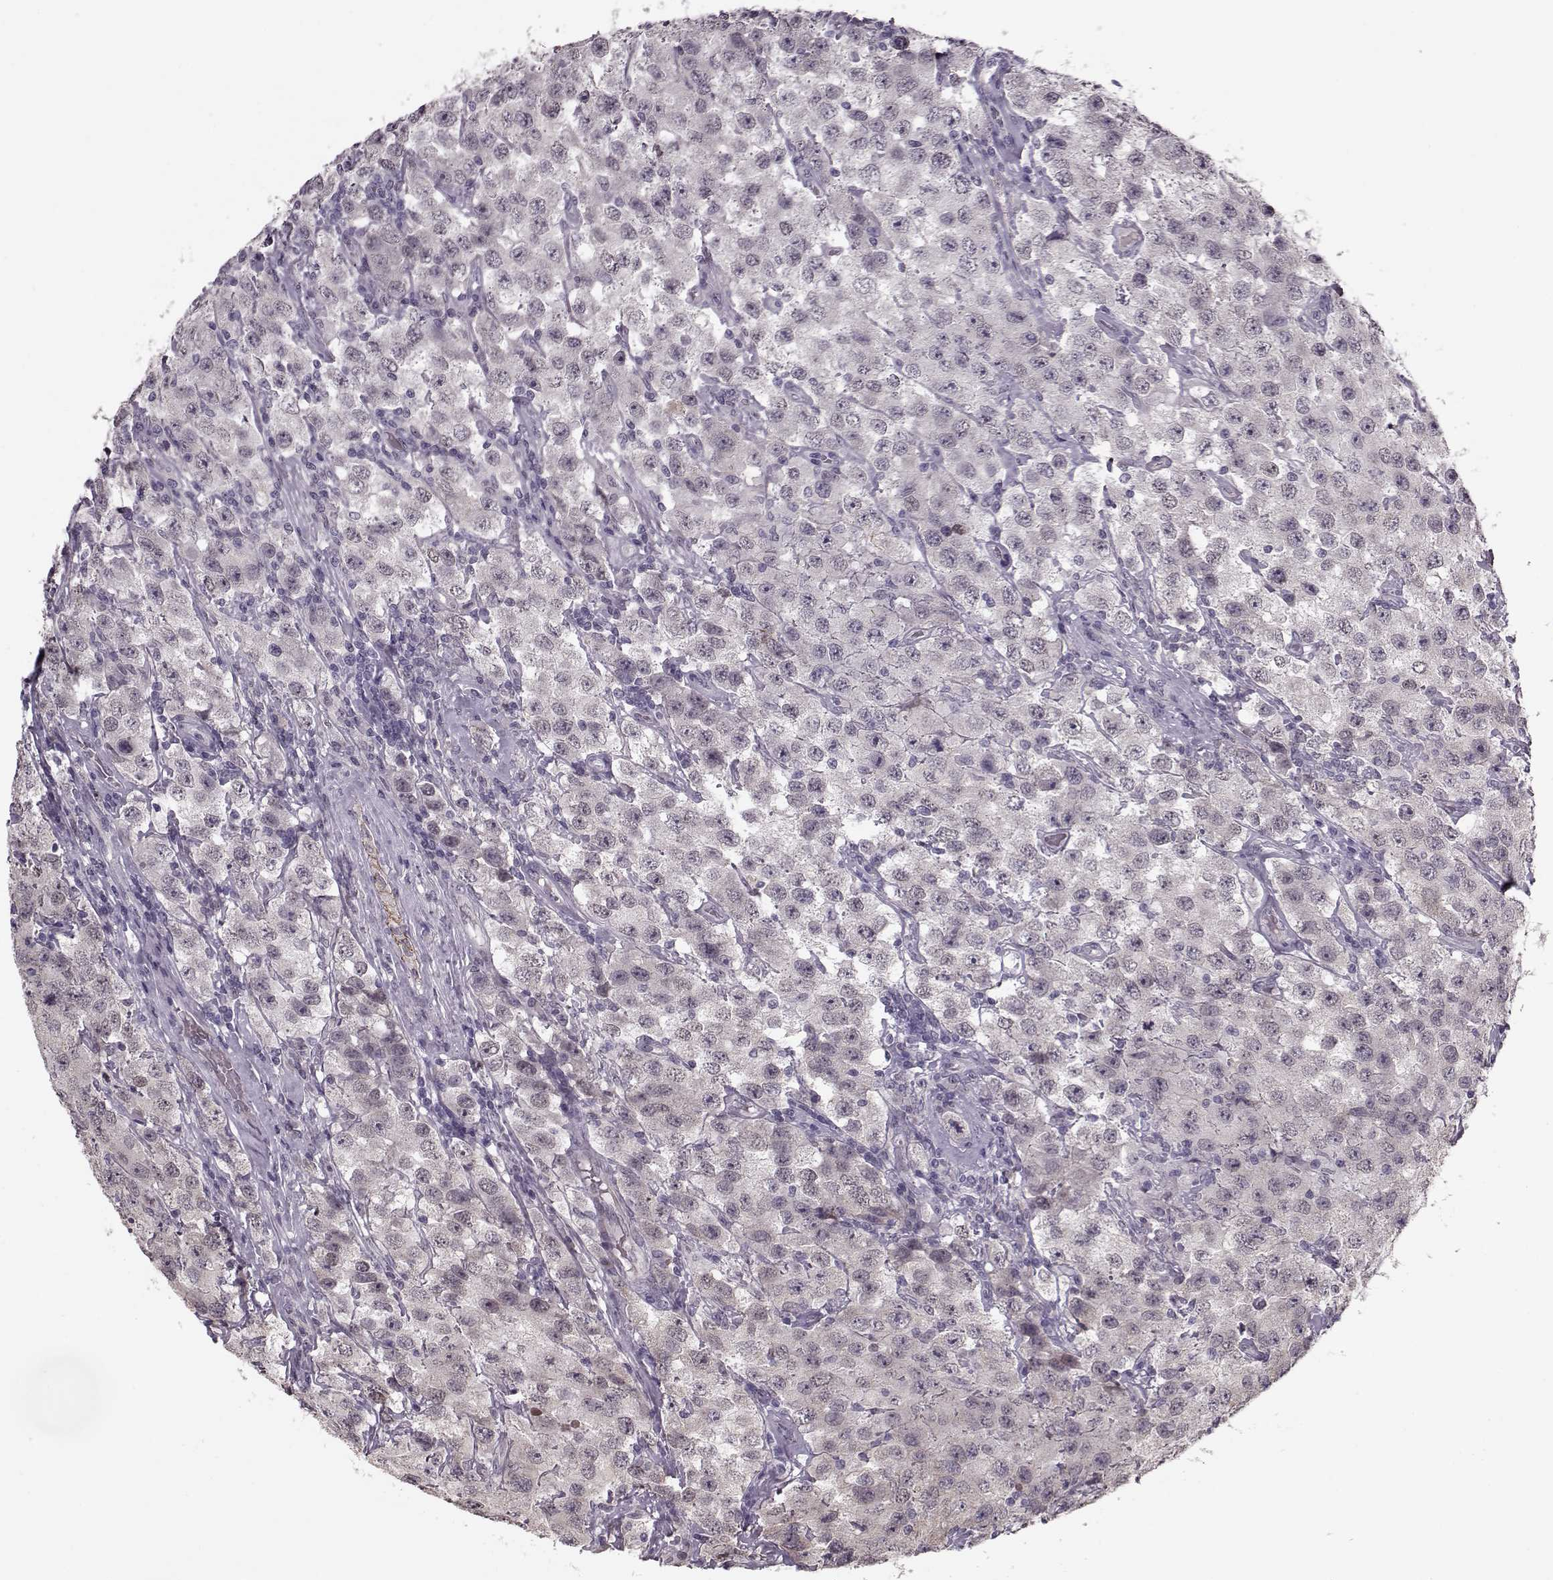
{"staining": {"intensity": "negative", "quantity": "none", "location": "none"}, "tissue": "testis cancer", "cell_type": "Tumor cells", "image_type": "cancer", "snomed": [{"axis": "morphology", "description": "Seminoma, NOS"}, {"axis": "topography", "description": "Testis"}], "caption": "An IHC histopathology image of testis seminoma is shown. There is no staining in tumor cells of testis seminoma.", "gene": "DNAI3", "patient": {"sex": "male", "age": 52}}